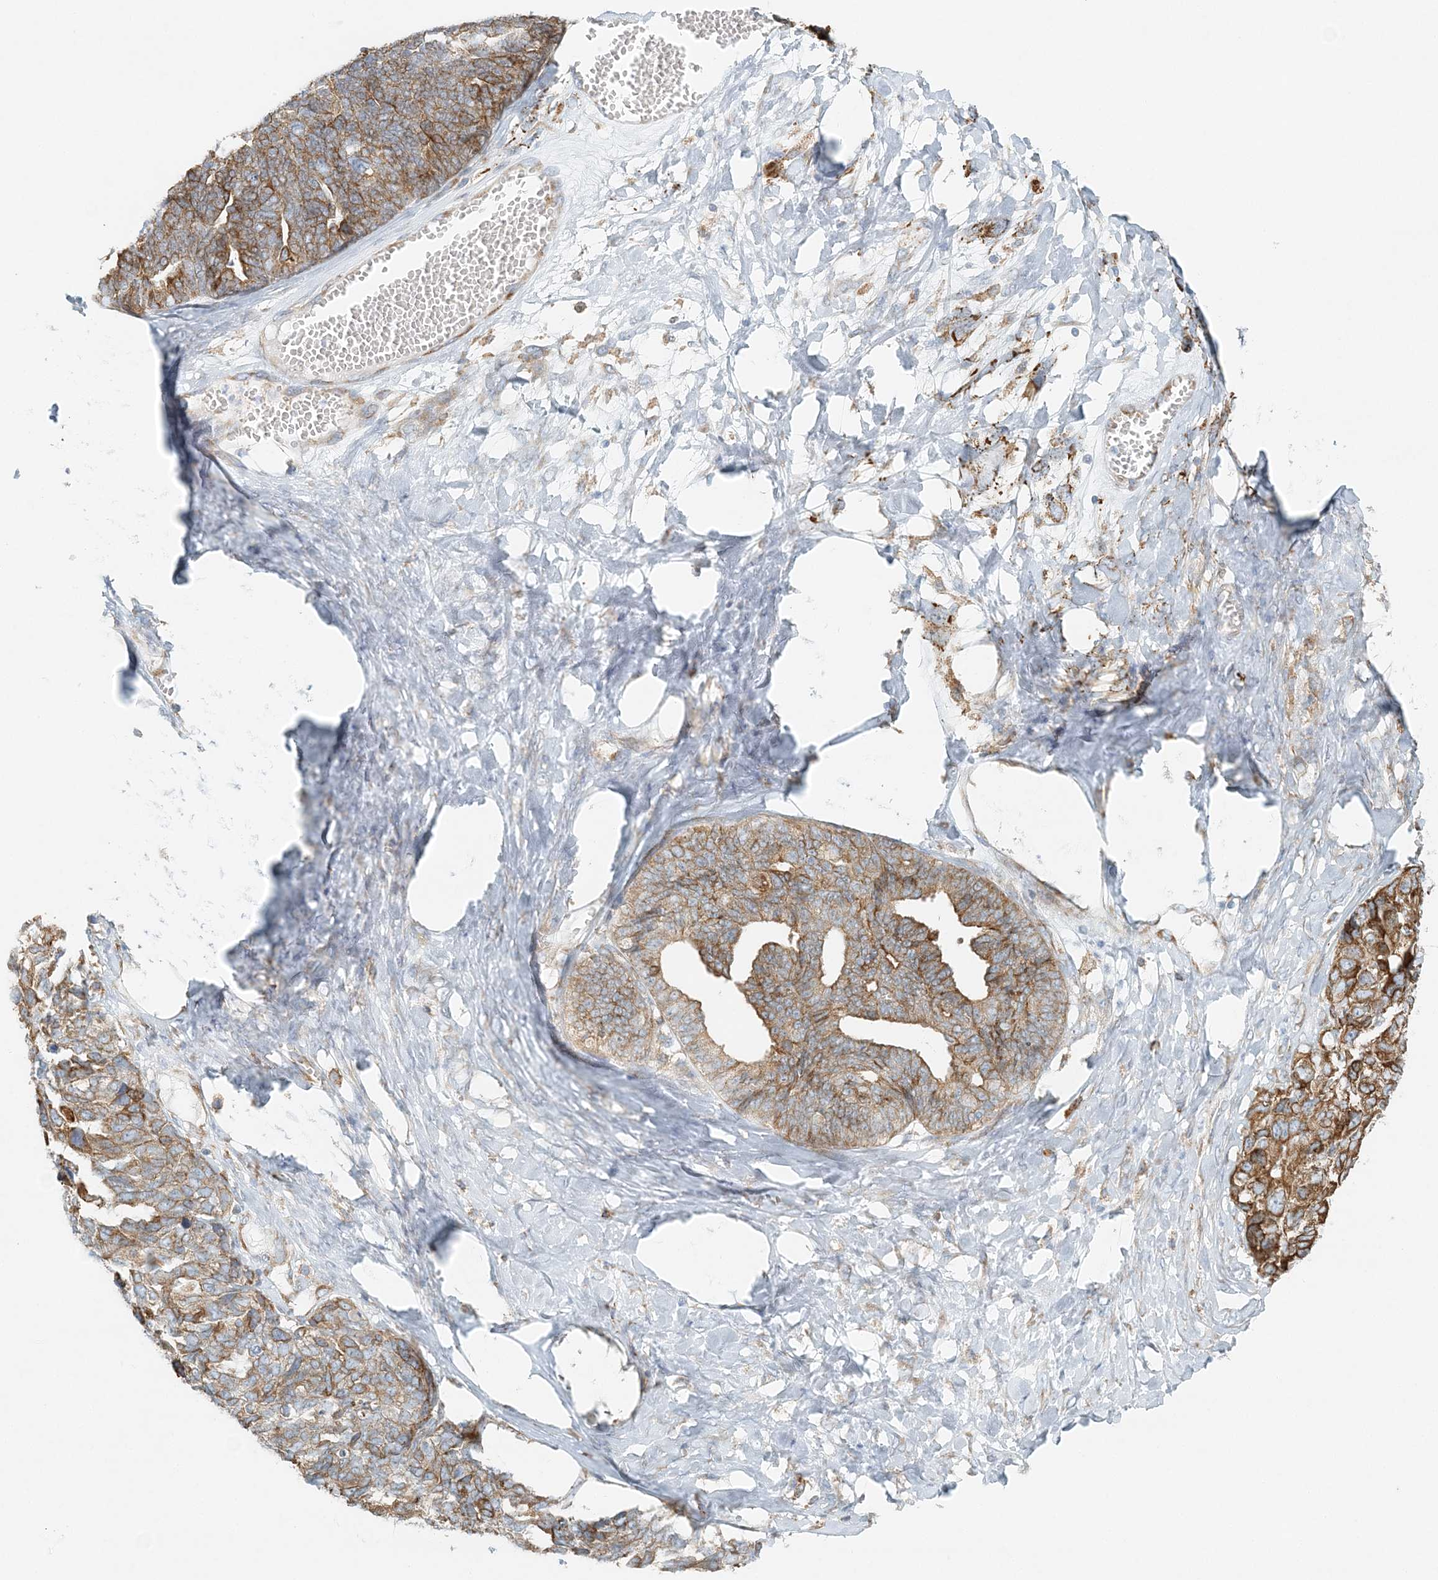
{"staining": {"intensity": "moderate", "quantity": ">75%", "location": "cytoplasmic/membranous"}, "tissue": "ovarian cancer", "cell_type": "Tumor cells", "image_type": "cancer", "snomed": [{"axis": "morphology", "description": "Cystadenocarcinoma, serous, NOS"}, {"axis": "topography", "description": "Ovary"}], "caption": "Immunohistochemistry (IHC) (DAB (3,3'-diaminobenzidine)) staining of ovarian serous cystadenocarcinoma shows moderate cytoplasmic/membranous protein expression in approximately >75% of tumor cells. The staining was performed using DAB (3,3'-diaminobenzidine), with brown indicating positive protein expression. Nuclei are stained blue with hematoxylin.", "gene": "STK11IP", "patient": {"sex": "female", "age": 79}}